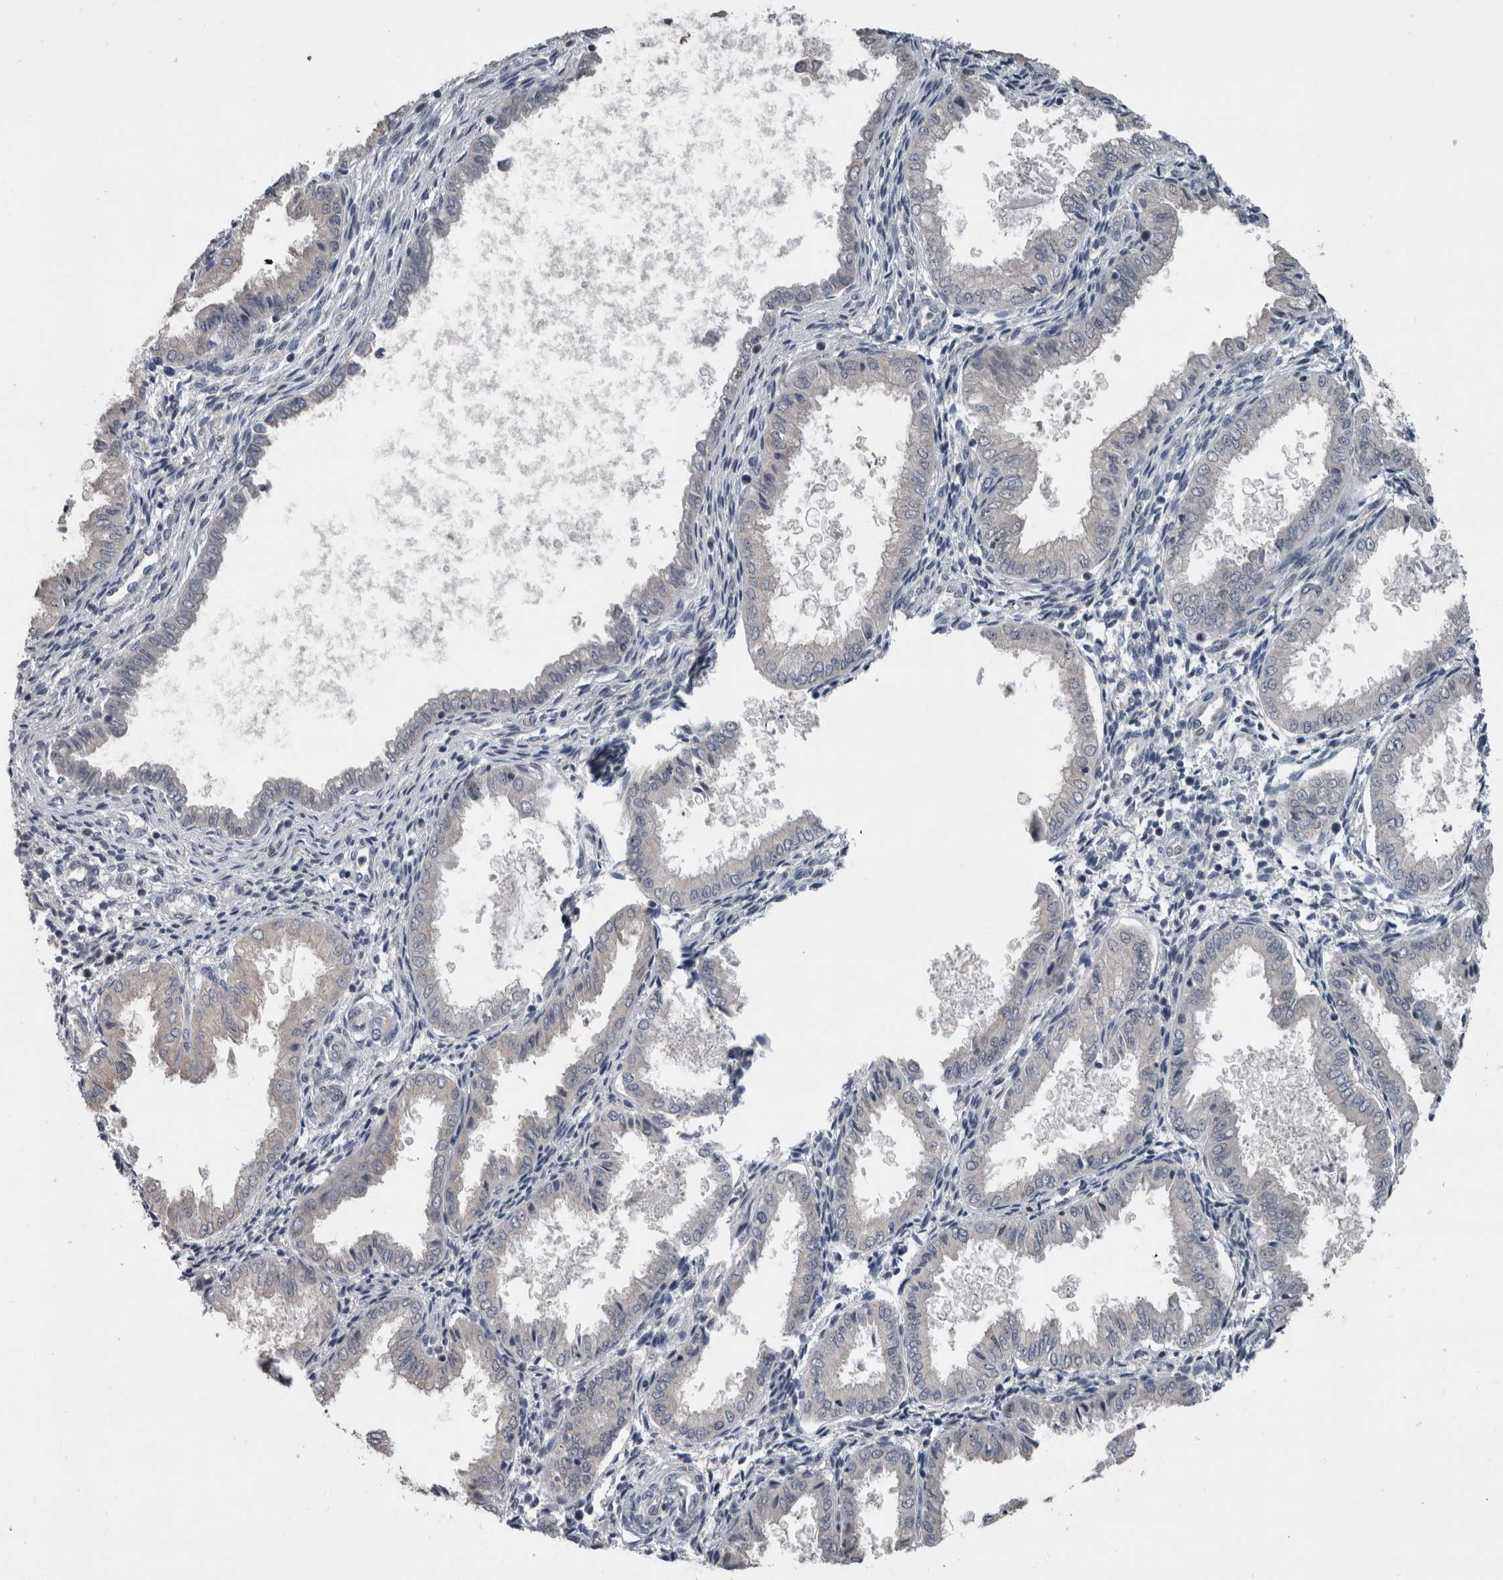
{"staining": {"intensity": "negative", "quantity": "none", "location": "none"}, "tissue": "endometrium", "cell_type": "Cells in endometrial stroma", "image_type": "normal", "snomed": [{"axis": "morphology", "description": "Normal tissue, NOS"}, {"axis": "topography", "description": "Endometrium"}], "caption": "DAB (3,3'-diaminobenzidine) immunohistochemical staining of benign human endometrium reveals no significant staining in cells in endometrial stroma. The staining is performed using DAB brown chromogen with nuclei counter-stained in using hematoxylin.", "gene": "ZBTB21", "patient": {"sex": "female", "age": 33}}